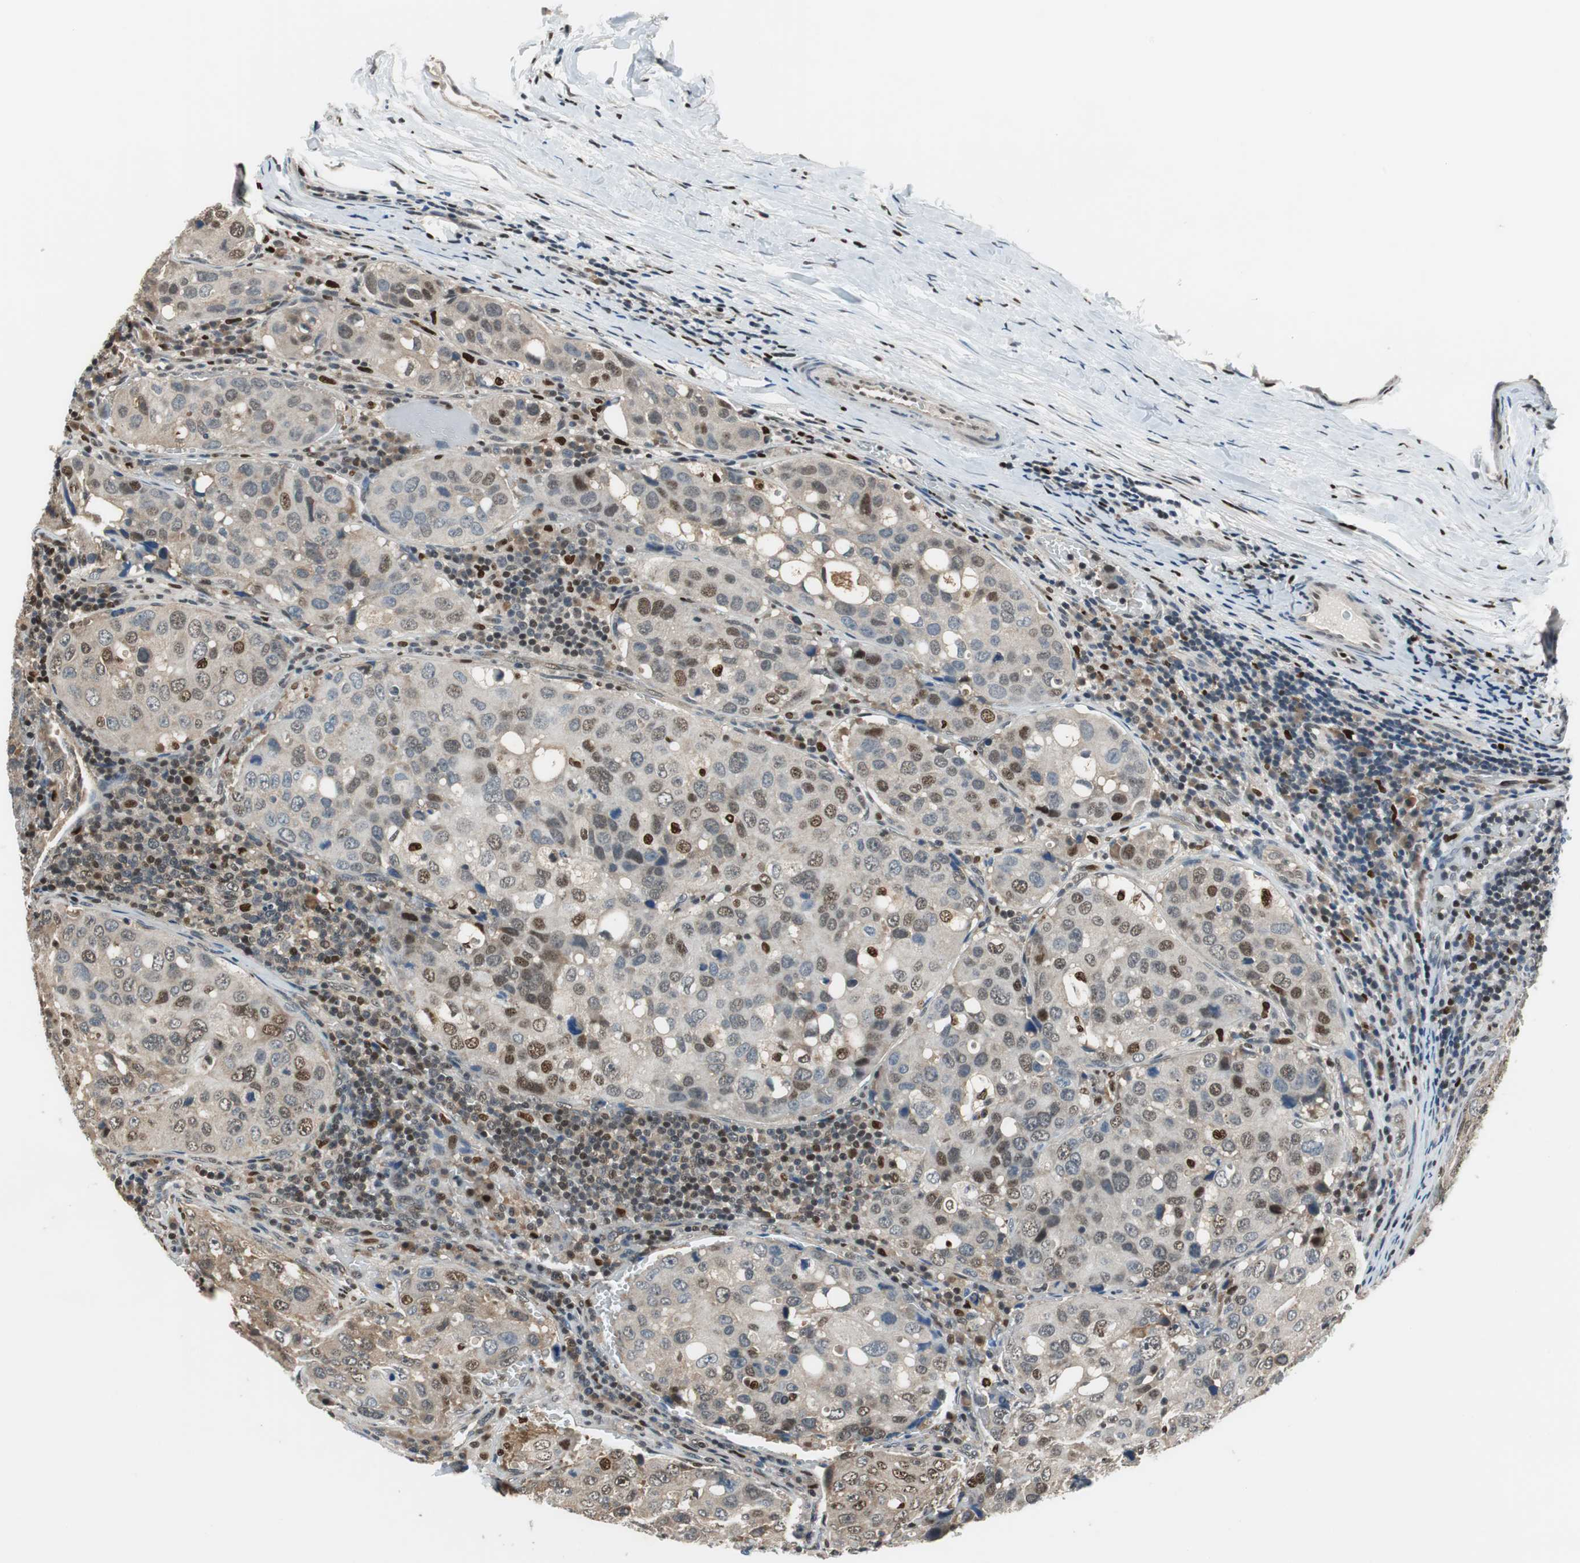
{"staining": {"intensity": "weak", "quantity": "25%-75%", "location": "cytoplasmic/membranous,nuclear"}, "tissue": "urothelial cancer", "cell_type": "Tumor cells", "image_type": "cancer", "snomed": [{"axis": "morphology", "description": "Urothelial carcinoma, High grade"}, {"axis": "topography", "description": "Lymph node"}, {"axis": "topography", "description": "Urinary bladder"}], "caption": "DAB (3,3'-diaminobenzidine) immunohistochemical staining of urothelial cancer demonstrates weak cytoplasmic/membranous and nuclear protein expression in approximately 25%-75% of tumor cells.", "gene": "MAFB", "patient": {"sex": "male", "age": 51}}